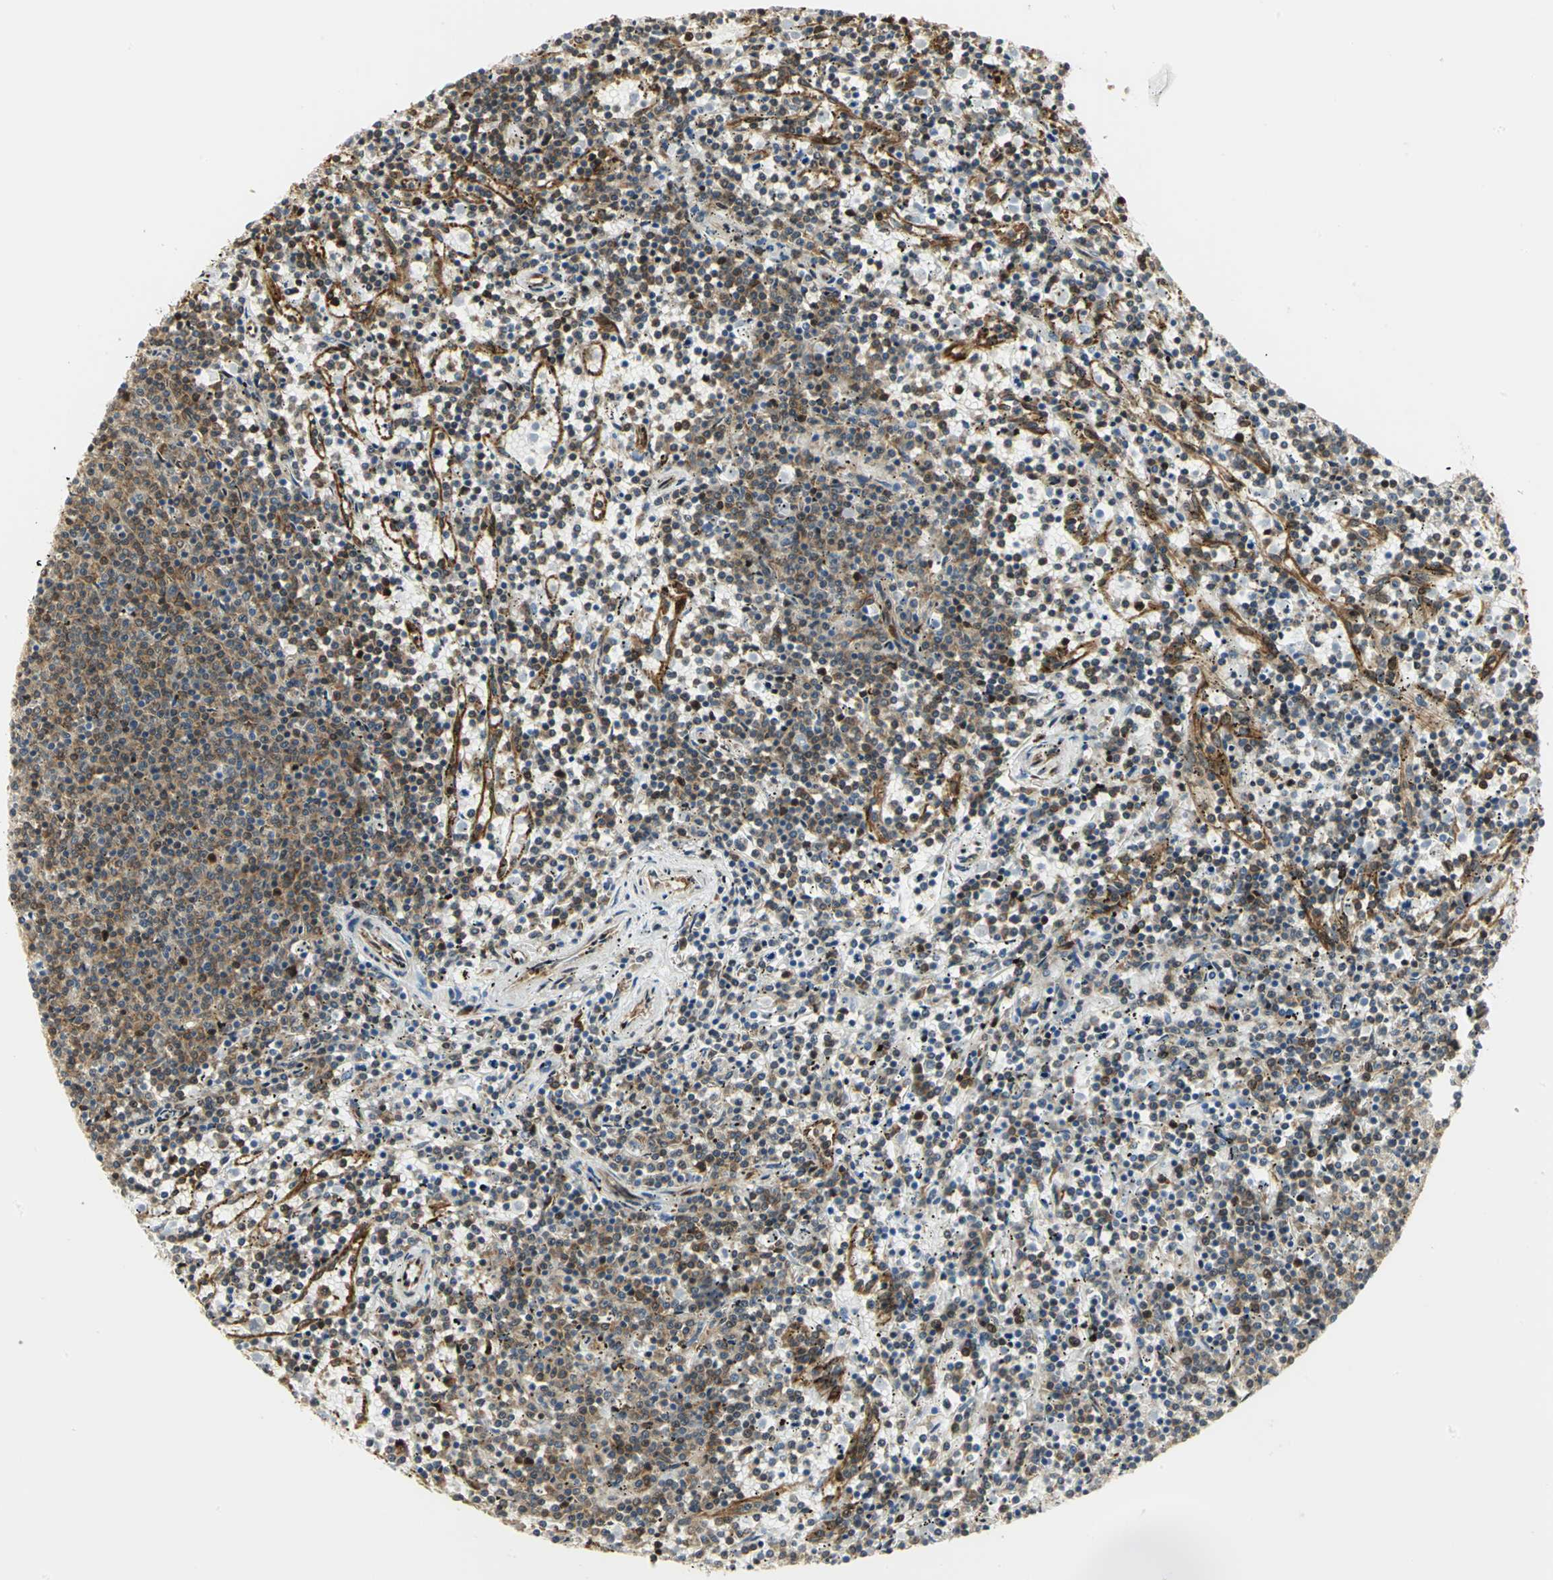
{"staining": {"intensity": "moderate", "quantity": ">75%", "location": "cytoplasmic/membranous"}, "tissue": "lymphoma", "cell_type": "Tumor cells", "image_type": "cancer", "snomed": [{"axis": "morphology", "description": "Malignant lymphoma, non-Hodgkin's type, Low grade"}, {"axis": "topography", "description": "Spleen"}], "caption": "High-magnification brightfield microscopy of lymphoma stained with DAB (brown) and counterstained with hematoxylin (blue). tumor cells exhibit moderate cytoplasmic/membranous expression is seen in approximately>75% of cells.", "gene": "EEA1", "patient": {"sex": "female", "age": 50}}